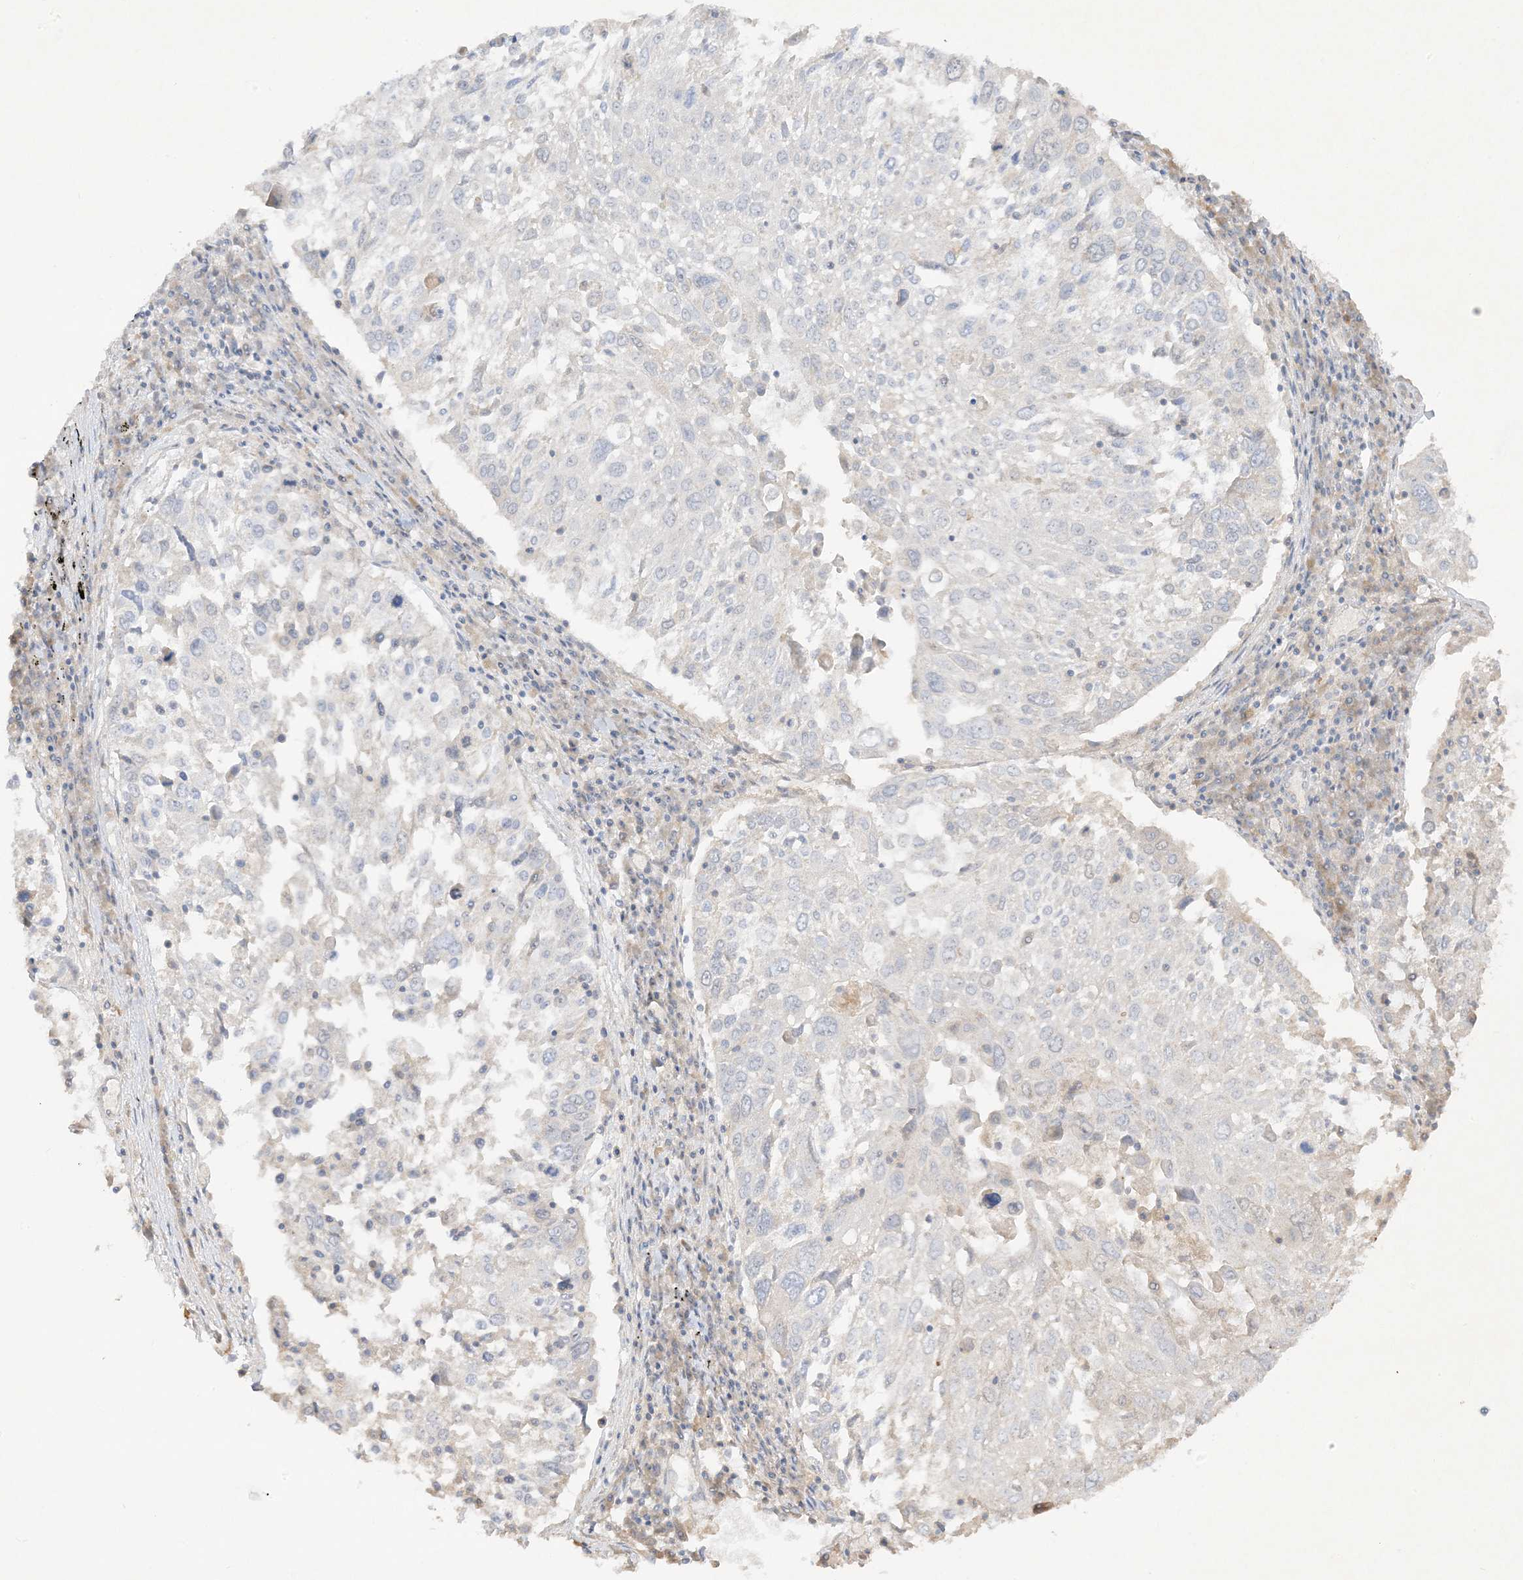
{"staining": {"intensity": "negative", "quantity": "none", "location": "none"}, "tissue": "lung cancer", "cell_type": "Tumor cells", "image_type": "cancer", "snomed": [{"axis": "morphology", "description": "Squamous cell carcinoma, NOS"}, {"axis": "topography", "description": "Lung"}], "caption": "Immunohistochemical staining of lung squamous cell carcinoma displays no significant positivity in tumor cells.", "gene": "ETAA1", "patient": {"sex": "male", "age": 65}}